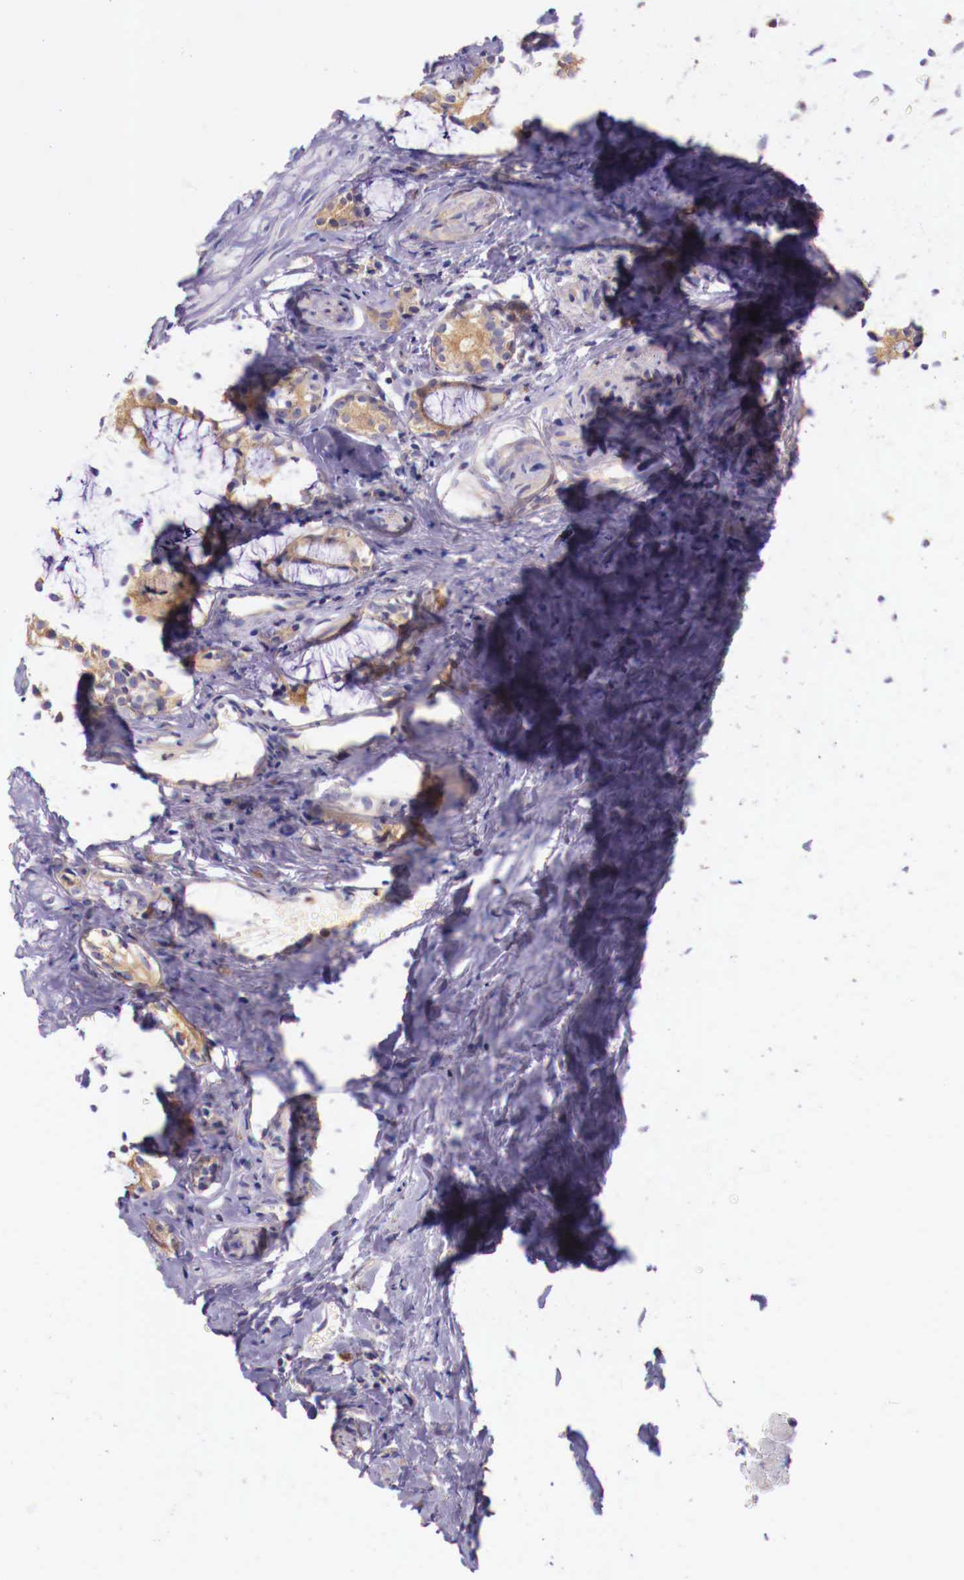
{"staining": {"intensity": "weak", "quantity": ">75%", "location": "cytoplasmic/membranous"}, "tissue": "seminal vesicle", "cell_type": "Glandular cells", "image_type": "normal", "snomed": [{"axis": "morphology", "description": "Normal tissue, NOS"}, {"axis": "topography", "description": "Seminal veicle"}], "caption": "The photomicrograph exhibits immunohistochemical staining of benign seminal vesicle. There is weak cytoplasmic/membranous staining is appreciated in approximately >75% of glandular cells. (DAB (3,3'-diaminobenzidine) IHC, brown staining for protein, blue staining for nuclei).", "gene": "GRIPAP1", "patient": {"sex": "male", "age": 60}}